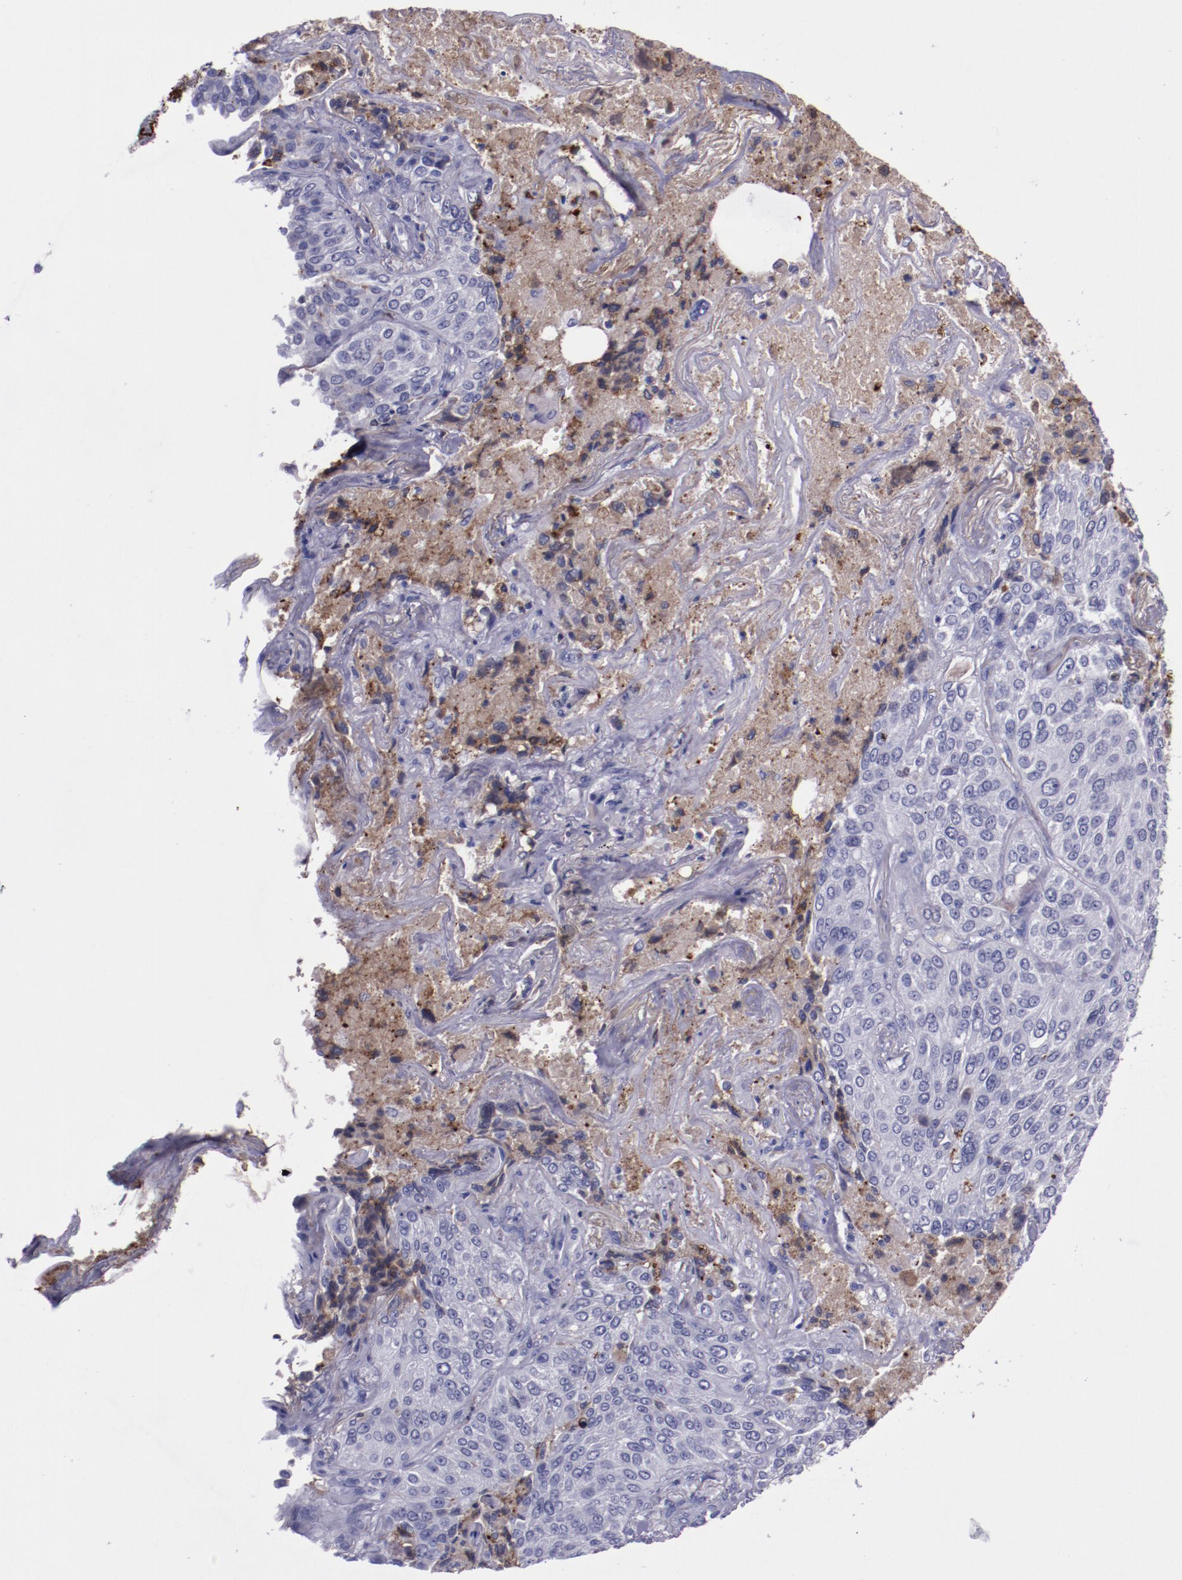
{"staining": {"intensity": "weak", "quantity": "25%-75%", "location": "cytoplasmic/membranous"}, "tissue": "lung cancer", "cell_type": "Tumor cells", "image_type": "cancer", "snomed": [{"axis": "morphology", "description": "Squamous cell carcinoma, NOS"}, {"axis": "topography", "description": "Lung"}], "caption": "Weak cytoplasmic/membranous protein expression is present in about 25%-75% of tumor cells in squamous cell carcinoma (lung).", "gene": "APOH", "patient": {"sex": "male", "age": 54}}